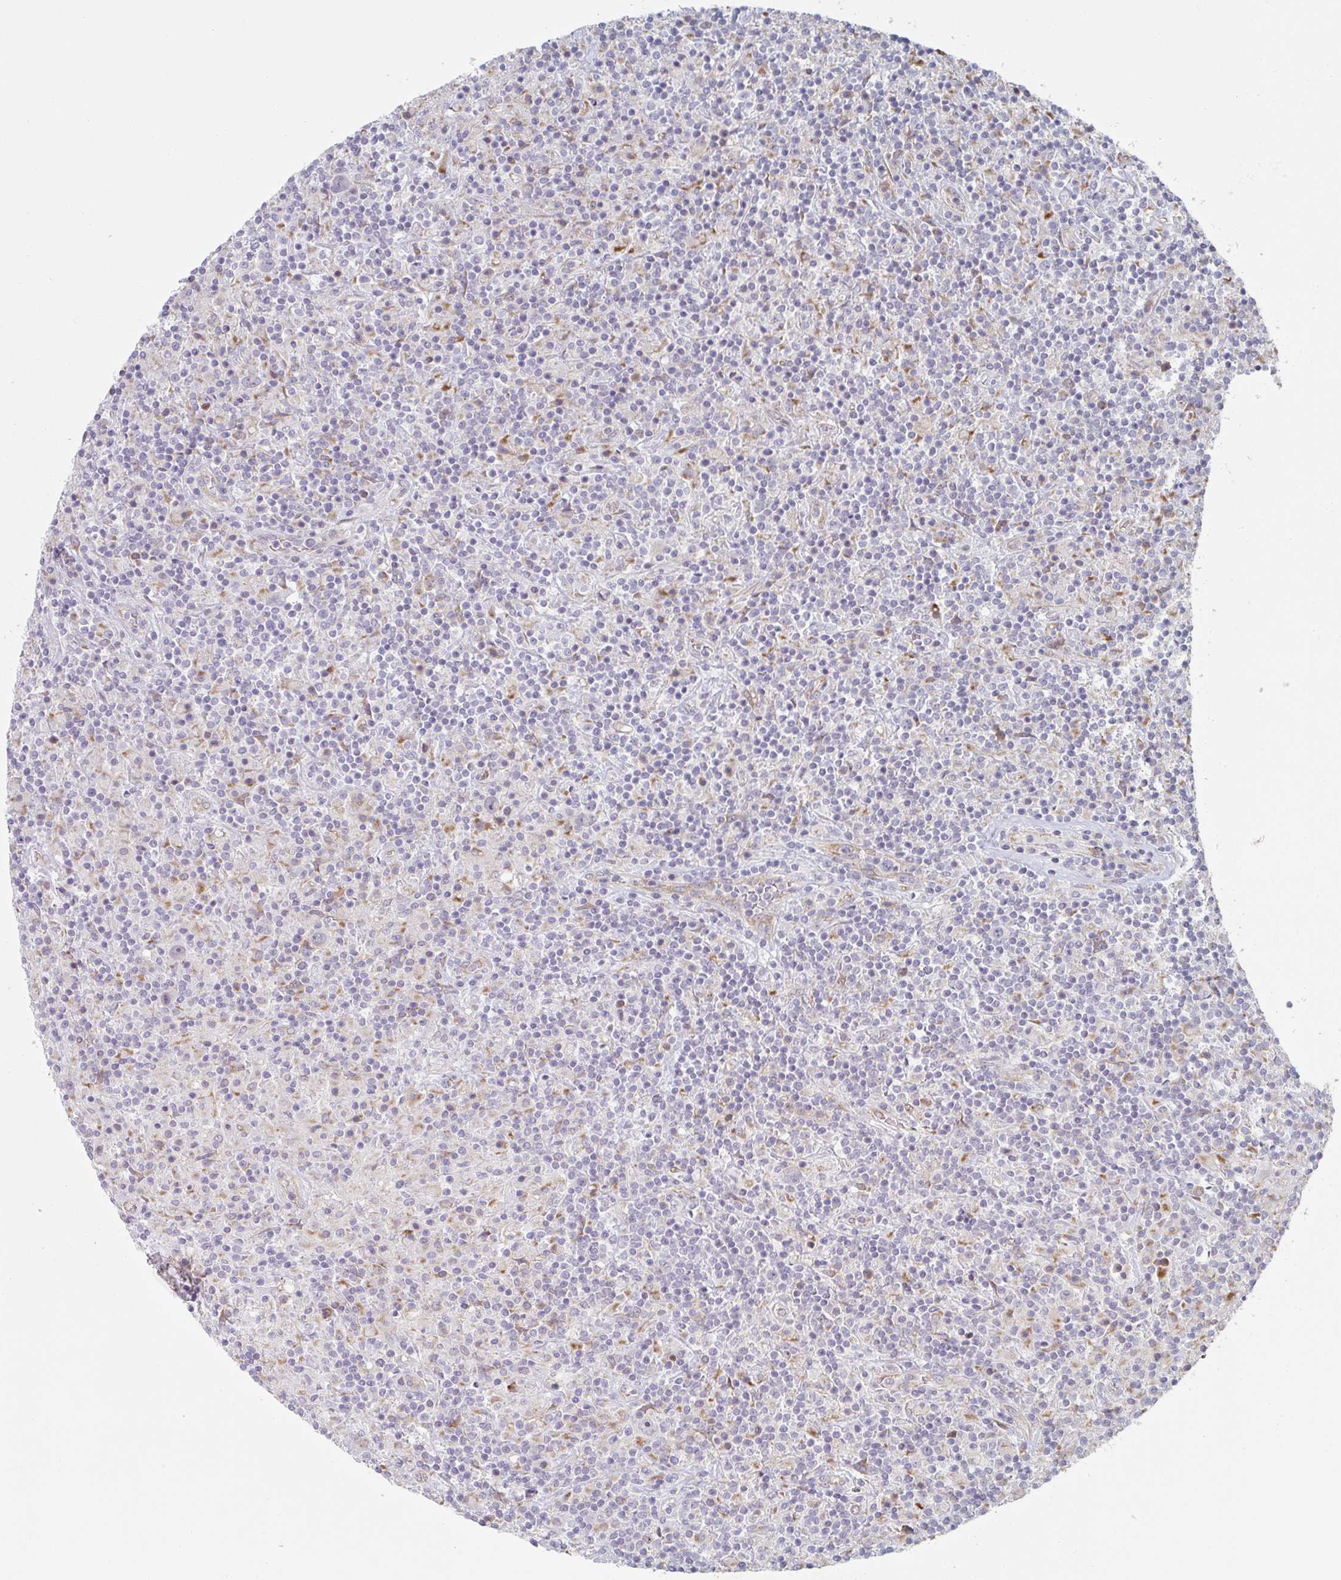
{"staining": {"intensity": "negative", "quantity": "none", "location": "none"}, "tissue": "lymphoma", "cell_type": "Tumor cells", "image_type": "cancer", "snomed": [{"axis": "morphology", "description": "Hodgkin's disease, NOS"}, {"axis": "topography", "description": "Lymph node"}], "caption": "DAB immunohistochemical staining of Hodgkin's disease demonstrates no significant positivity in tumor cells.", "gene": "TRAPPC10", "patient": {"sex": "male", "age": 70}}